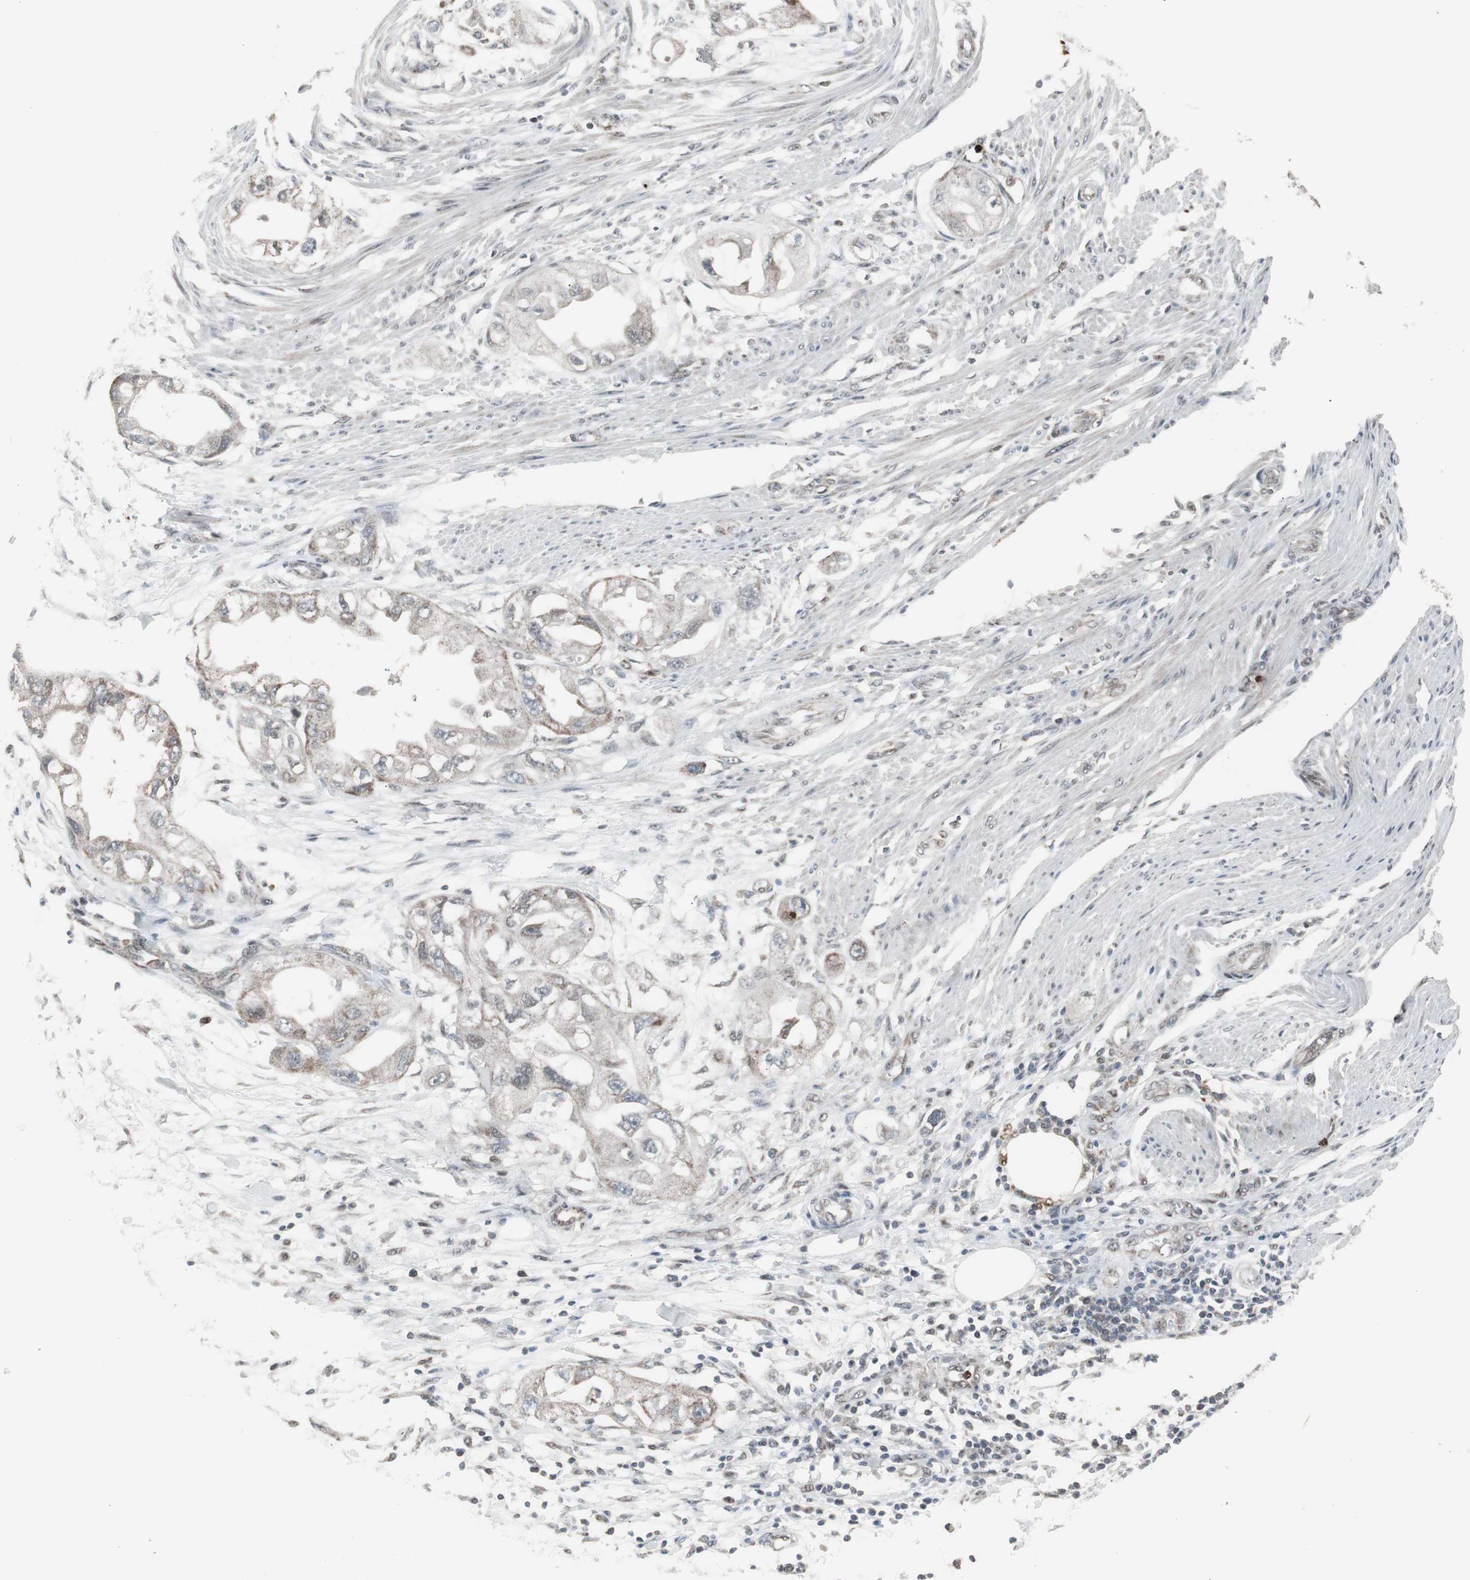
{"staining": {"intensity": "weak", "quantity": "25%-75%", "location": "cytoplasmic/membranous"}, "tissue": "endometrial cancer", "cell_type": "Tumor cells", "image_type": "cancer", "snomed": [{"axis": "morphology", "description": "Adenocarcinoma, NOS"}, {"axis": "topography", "description": "Endometrium"}], "caption": "Endometrial cancer (adenocarcinoma) stained with IHC reveals weak cytoplasmic/membranous expression in about 25%-75% of tumor cells. Ihc stains the protein in brown and the nuclei are stained blue.", "gene": "RXRA", "patient": {"sex": "female", "age": 67}}